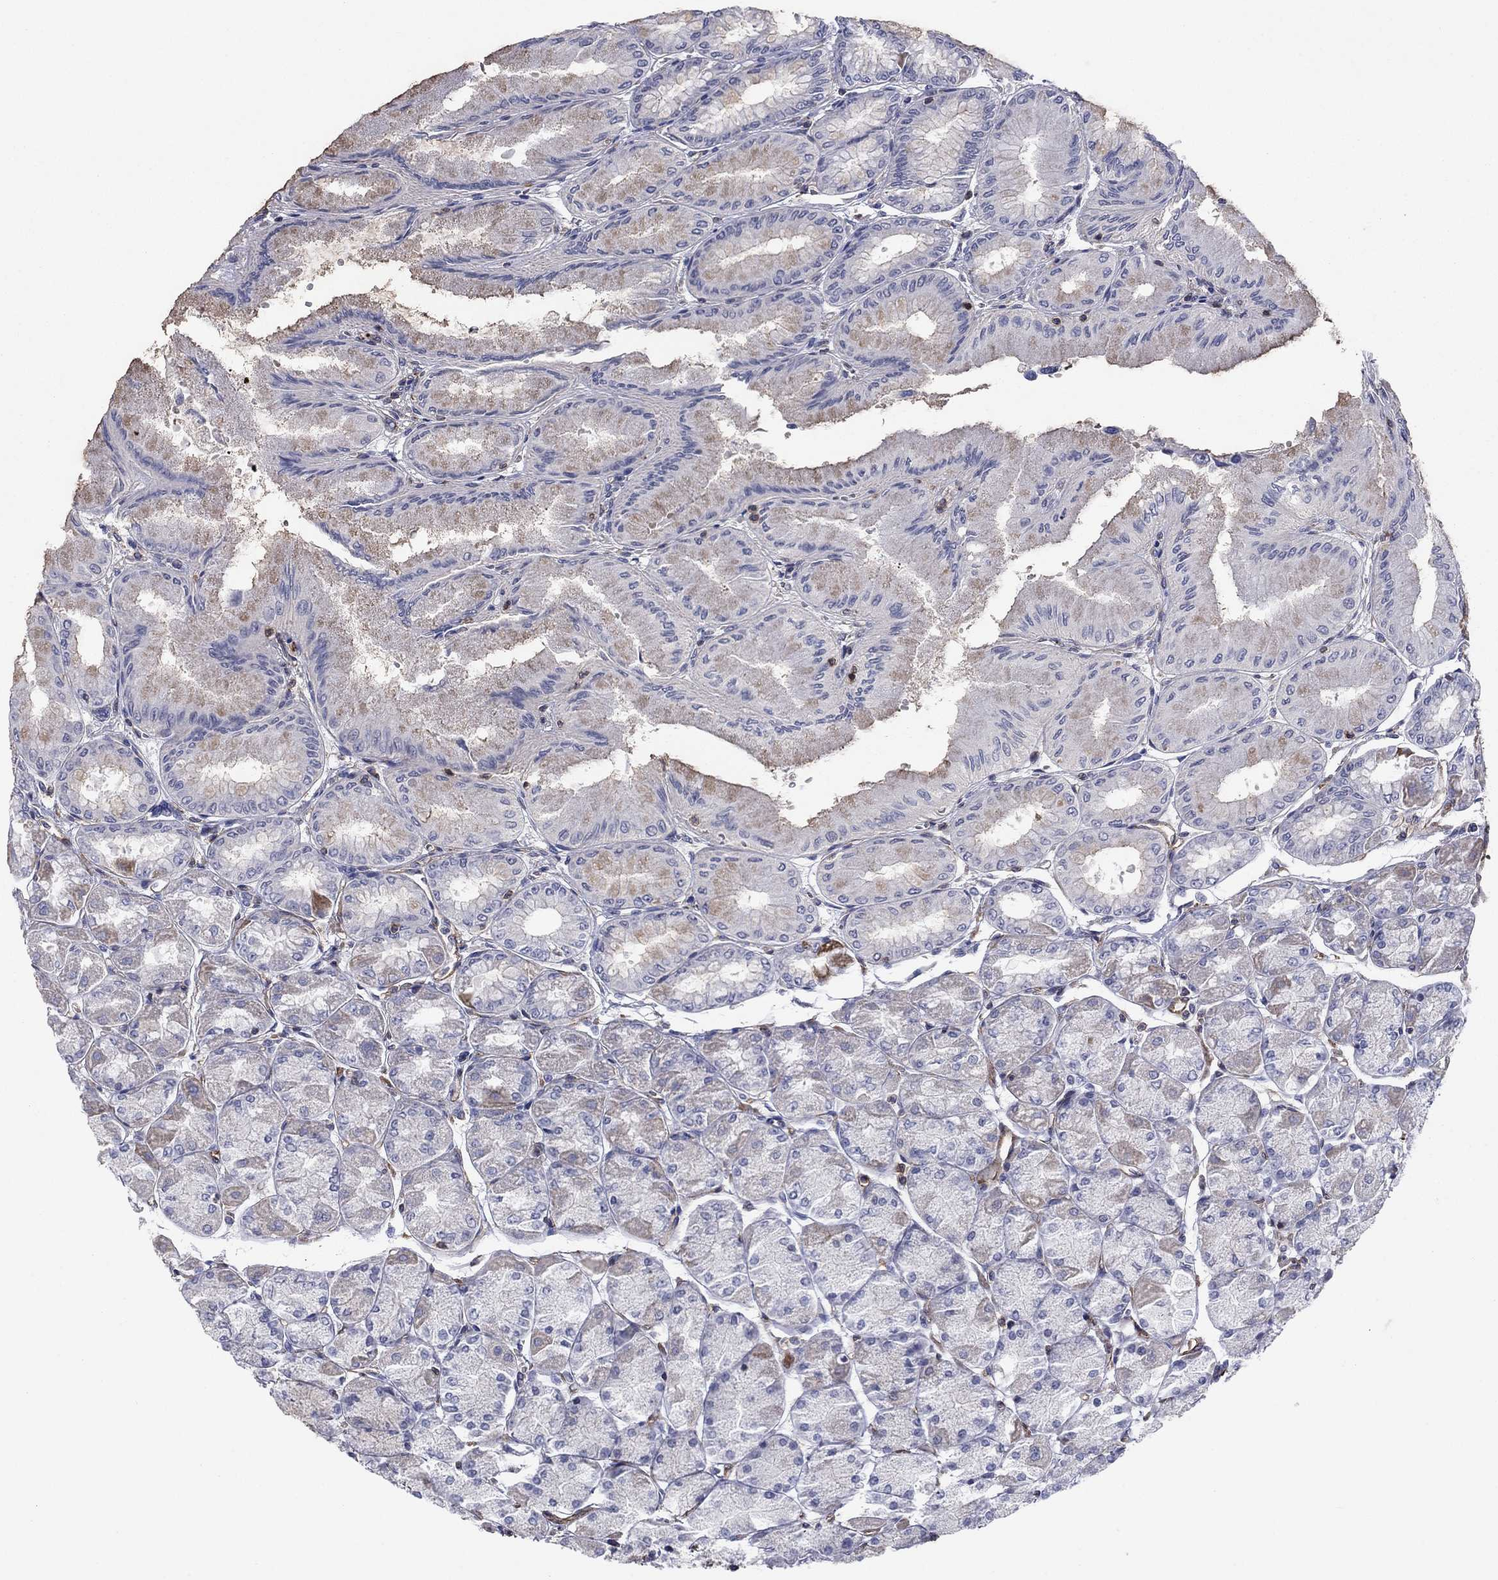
{"staining": {"intensity": "weak", "quantity": "25%-75%", "location": "cytoplasmic/membranous"}, "tissue": "stomach", "cell_type": "Glandular cells", "image_type": "normal", "snomed": [{"axis": "morphology", "description": "Normal tissue, NOS"}, {"axis": "topography", "description": "Stomach, upper"}], "caption": "Protein staining exhibits weak cytoplasmic/membranous staining in about 25%-75% of glandular cells in unremarkable stomach. (DAB (3,3'-diaminobenzidine) IHC with brightfield microscopy, high magnification).", "gene": "PSD4", "patient": {"sex": "male", "age": 60}}